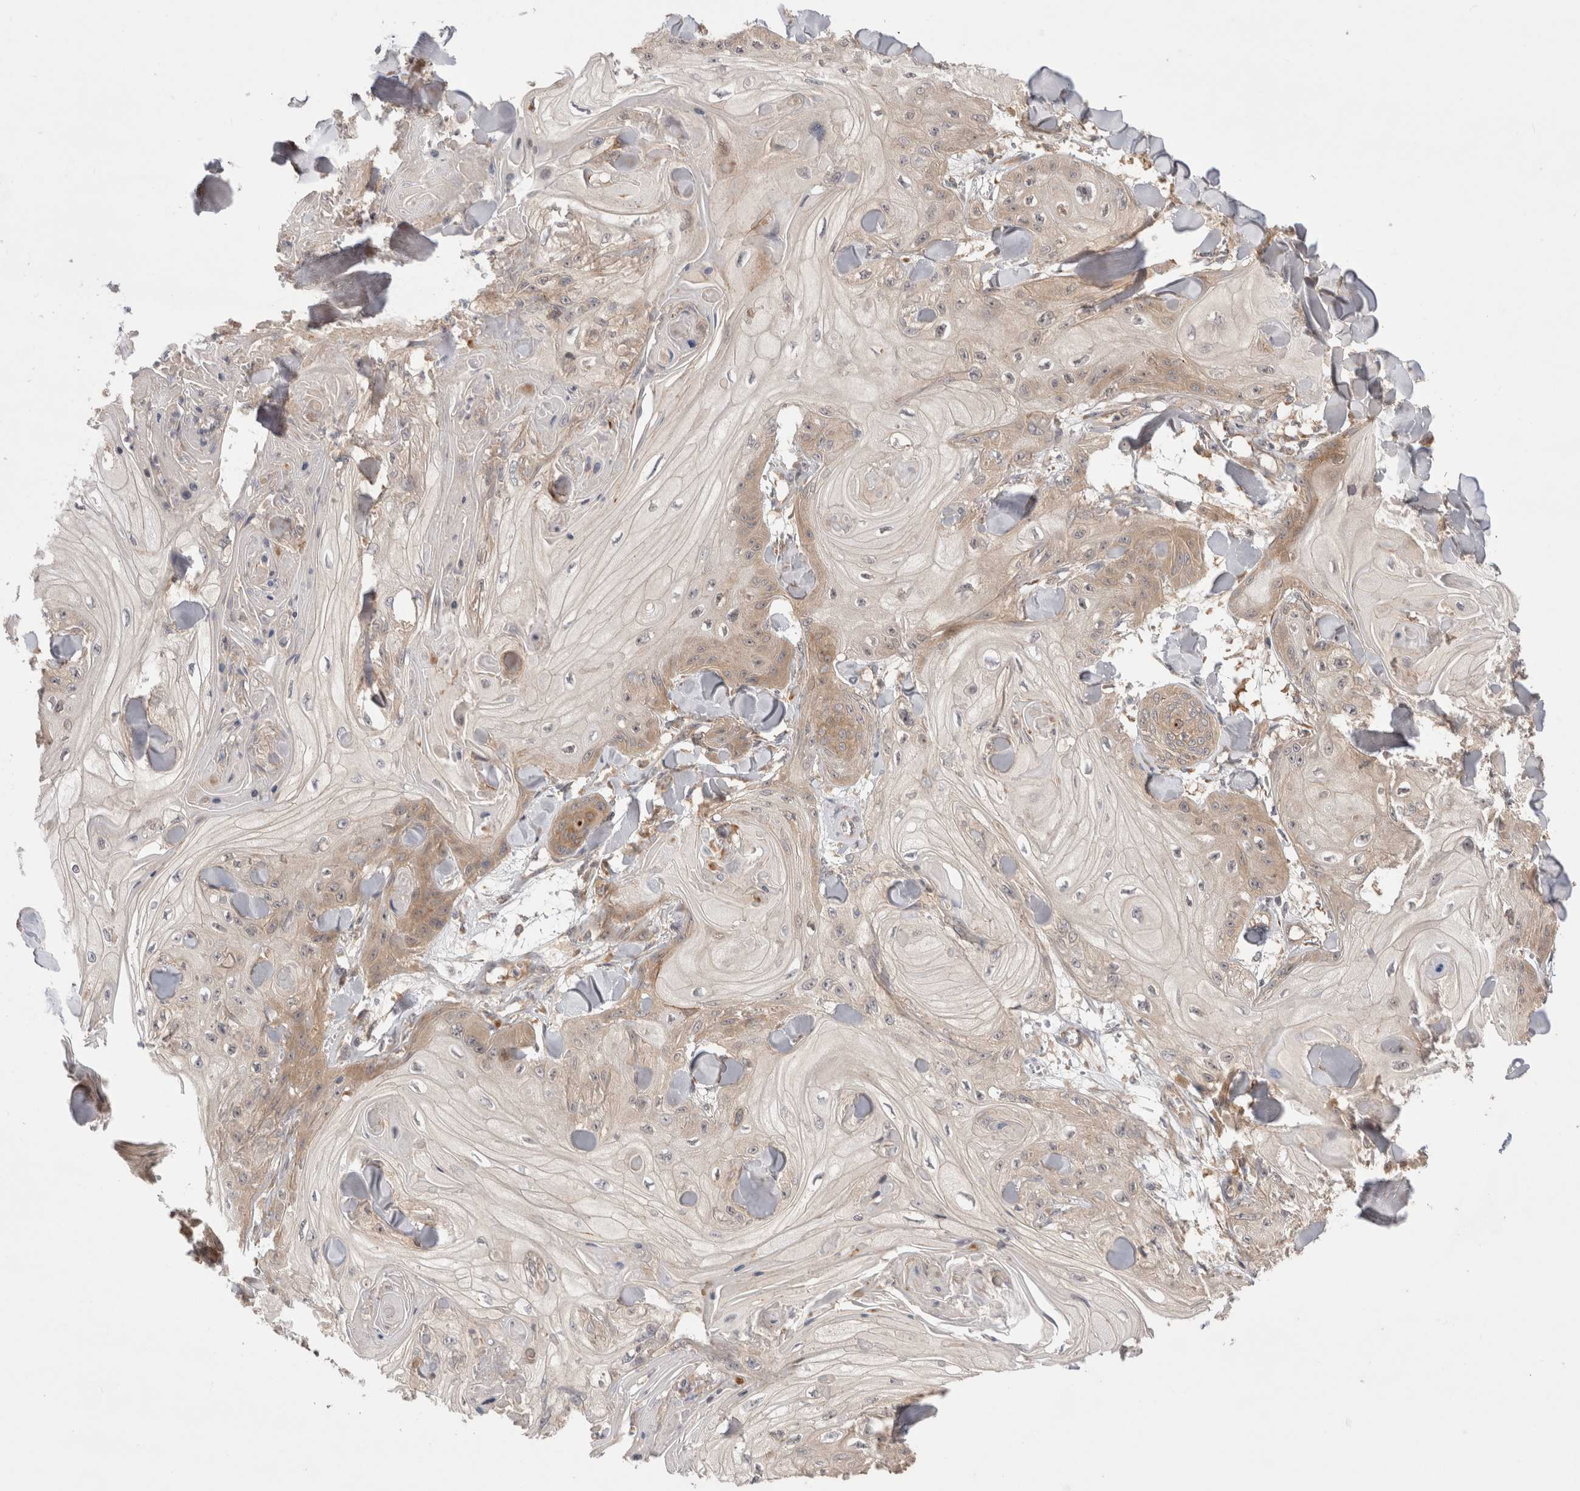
{"staining": {"intensity": "weak", "quantity": "25%-75%", "location": "cytoplasmic/membranous"}, "tissue": "skin cancer", "cell_type": "Tumor cells", "image_type": "cancer", "snomed": [{"axis": "morphology", "description": "Squamous cell carcinoma, NOS"}, {"axis": "topography", "description": "Skin"}], "caption": "Protein staining reveals weak cytoplasmic/membranous expression in about 25%-75% of tumor cells in skin squamous cell carcinoma. (brown staining indicates protein expression, while blue staining denotes nuclei).", "gene": "VPS28", "patient": {"sex": "male", "age": 74}}